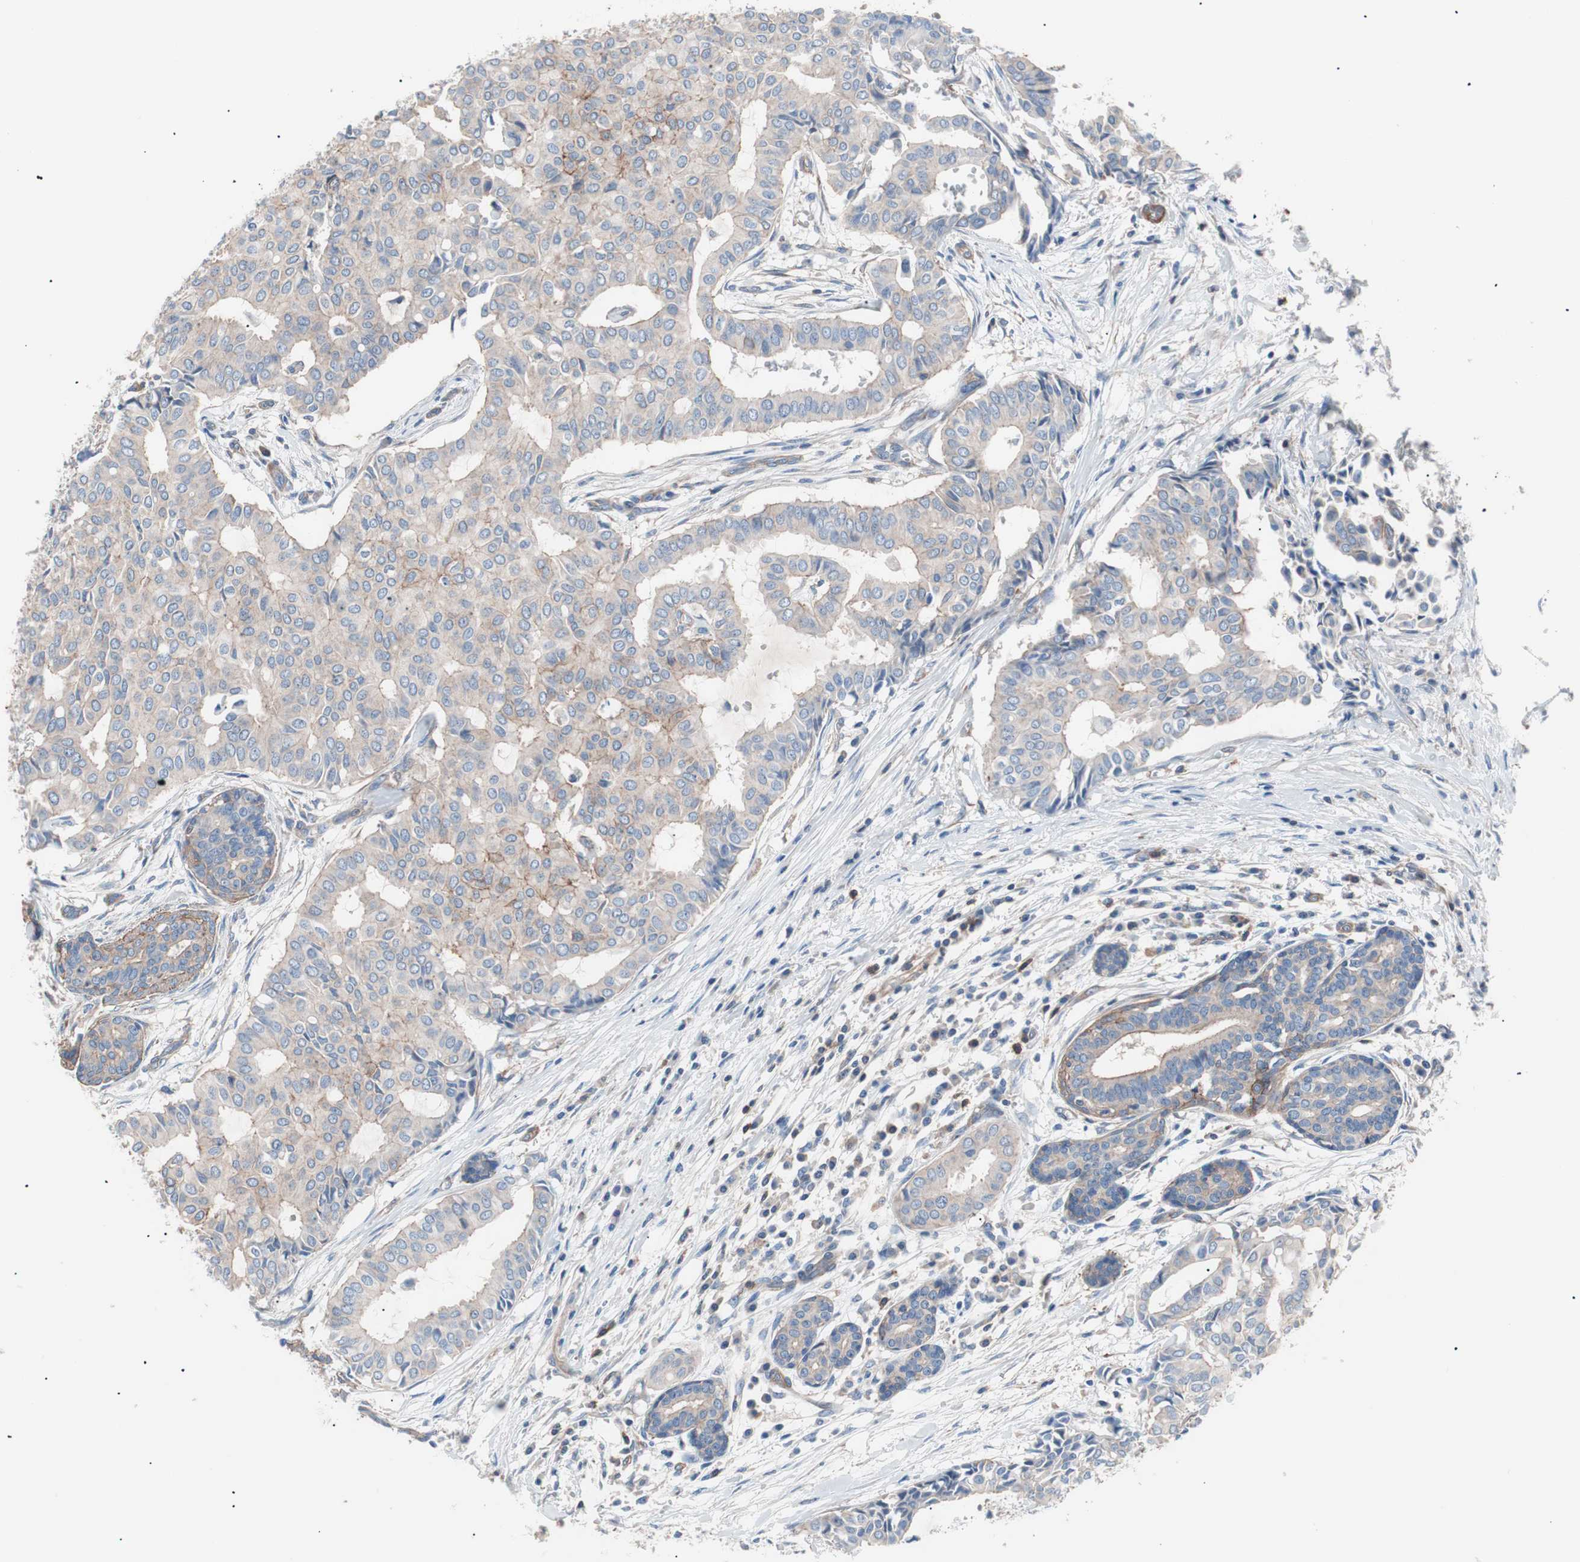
{"staining": {"intensity": "weak", "quantity": "25%-75%", "location": "cytoplasmic/membranous"}, "tissue": "head and neck cancer", "cell_type": "Tumor cells", "image_type": "cancer", "snomed": [{"axis": "morphology", "description": "Adenocarcinoma, NOS"}, {"axis": "topography", "description": "Salivary gland"}, {"axis": "topography", "description": "Head-Neck"}], "caption": "Human head and neck adenocarcinoma stained with a protein marker shows weak staining in tumor cells.", "gene": "GPR160", "patient": {"sex": "female", "age": 59}}